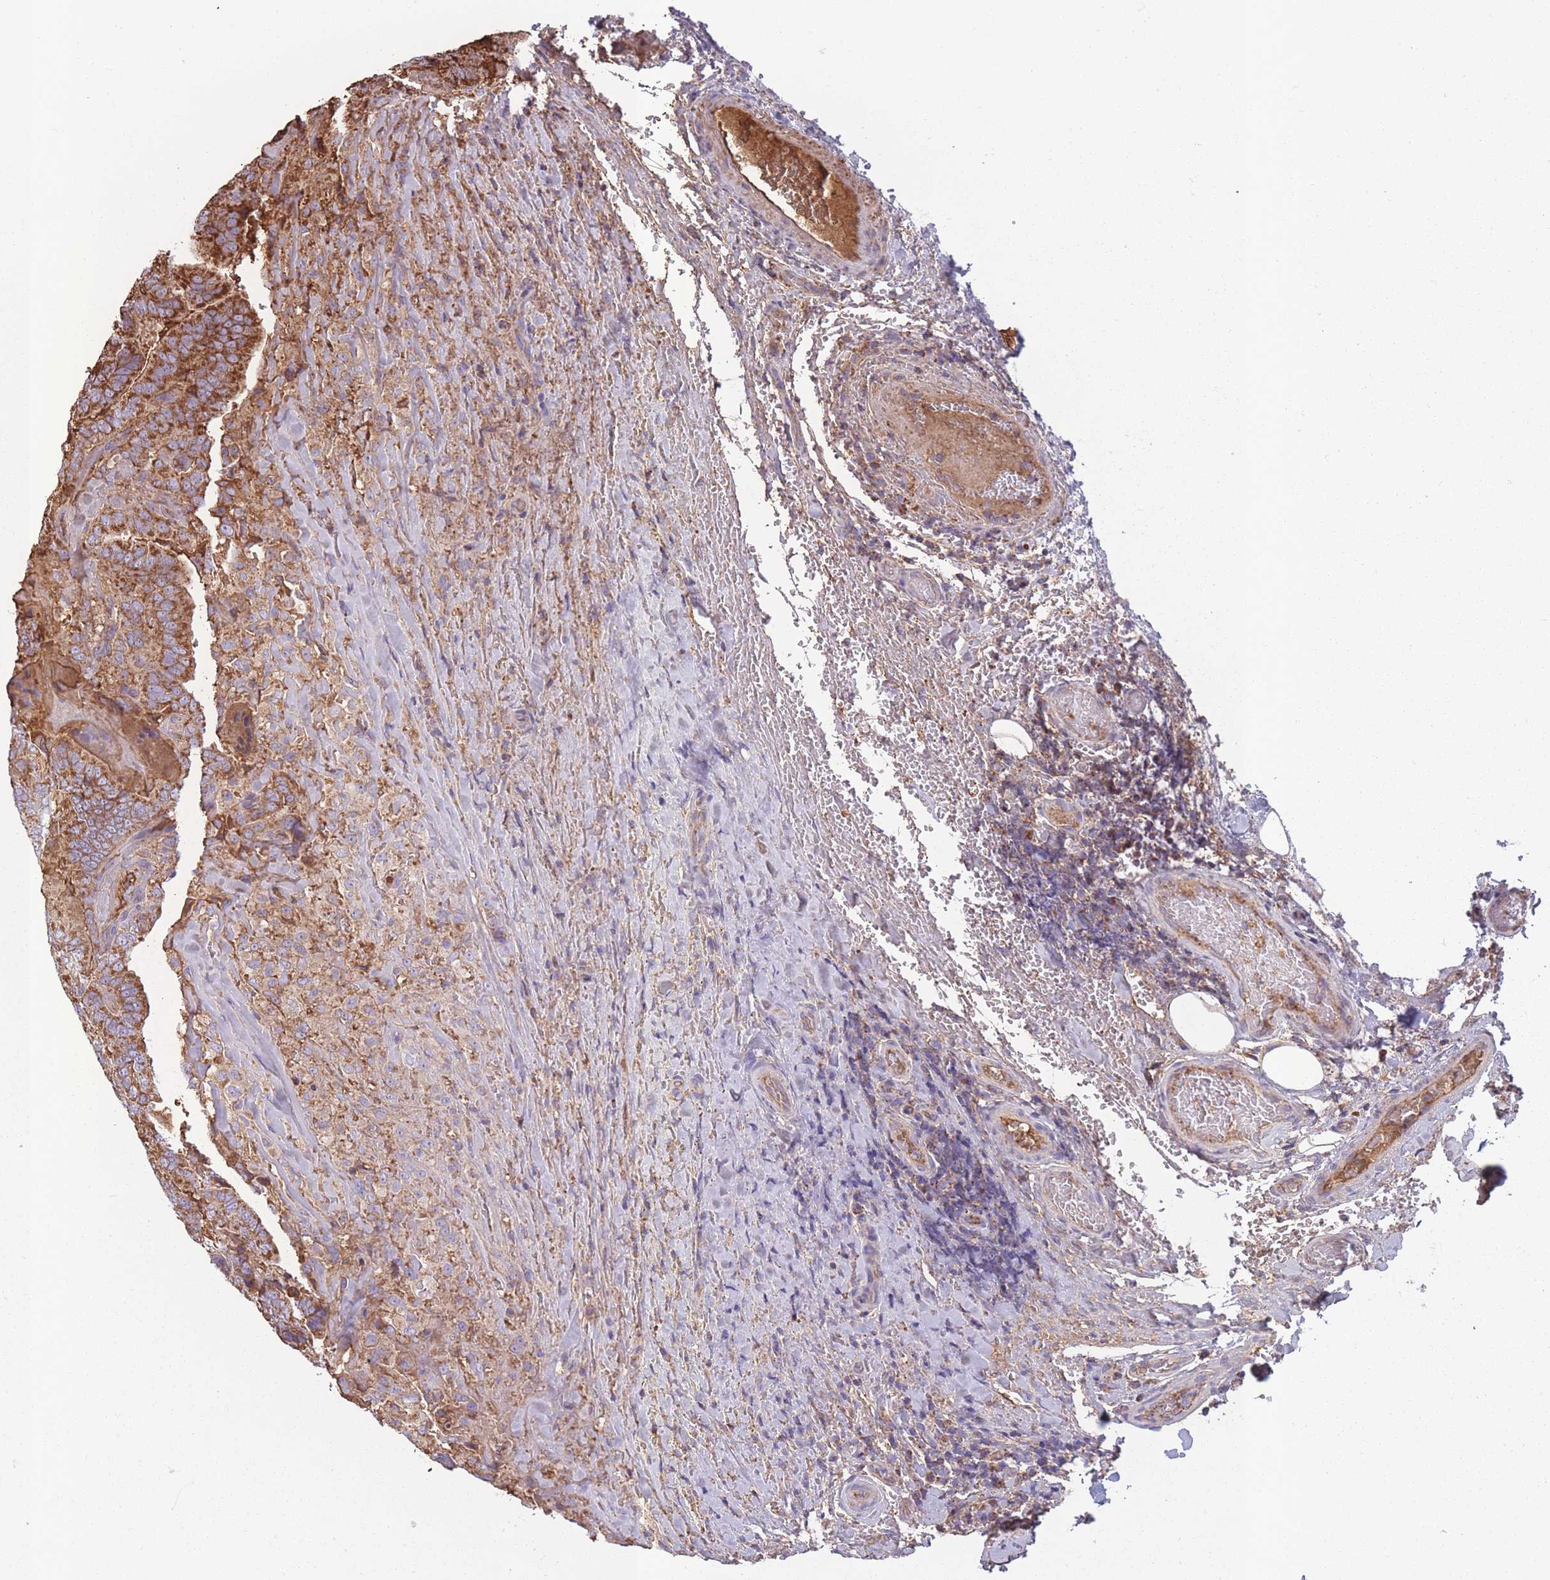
{"staining": {"intensity": "moderate", "quantity": ">75%", "location": "cytoplasmic/membranous"}, "tissue": "thyroid cancer", "cell_type": "Tumor cells", "image_type": "cancer", "snomed": [{"axis": "morphology", "description": "Papillary adenocarcinoma, NOS"}, {"axis": "topography", "description": "Thyroid gland"}], "caption": "Immunohistochemistry (DAB) staining of human thyroid cancer shows moderate cytoplasmic/membranous protein expression in approximately >75% of tumor cells. The staining was performed using DAB (3,3'-diaminobenzidine) to visualize the protein expression in brown, while the nuclei were stained in blue with hematoxylin (Magnification: 20x).", "gene": "KAT2A", "patient": {"sex": "male", "age": 61}}